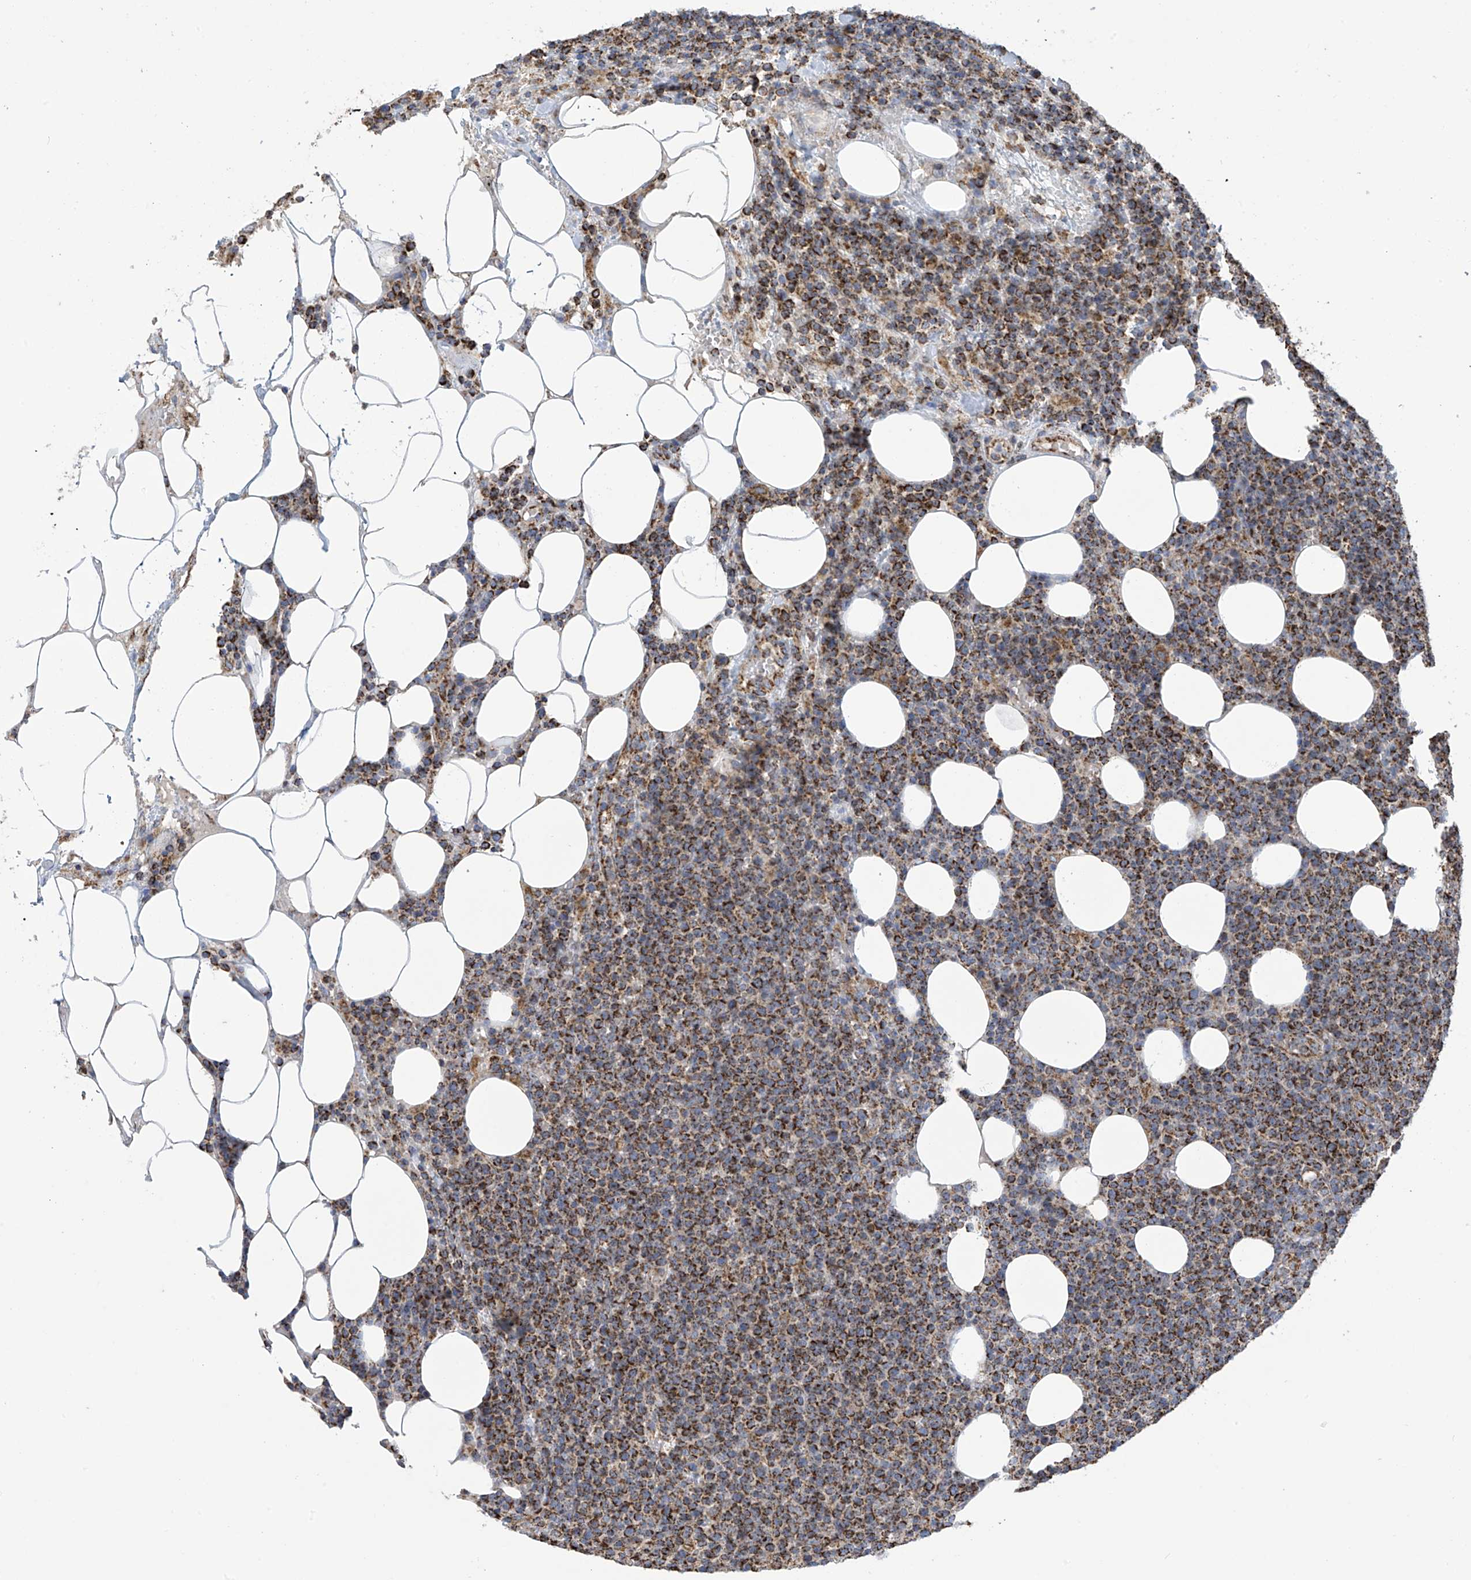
{"staining": {"intensity": "strong", "quantity": ">75%", "location": "cytoplasmic/membranous"}, "tissue": "lymphoma", "cell_type": "Tumor cells", "image_type": "cancer", "snomed": [{"axis": "morphology", "description": "Malignant lymphoma, non-Hodgkin's type, High grade"}, {"axis": "topography", "description": "Lymph node"}], "caption": "A high amount of strong cytoplasmic/membranous staining is present in approximately >75% of tumor cells in high-grade malignant lymphoma, non-Hodgkin's type tissue. The staining is performed using DAB brown chromogen to label protein expression. The nuclei are counter-stained blue using hematoxylin.", "gene": "PNPT1", "patient": {"sex": "male", "age": 61}}